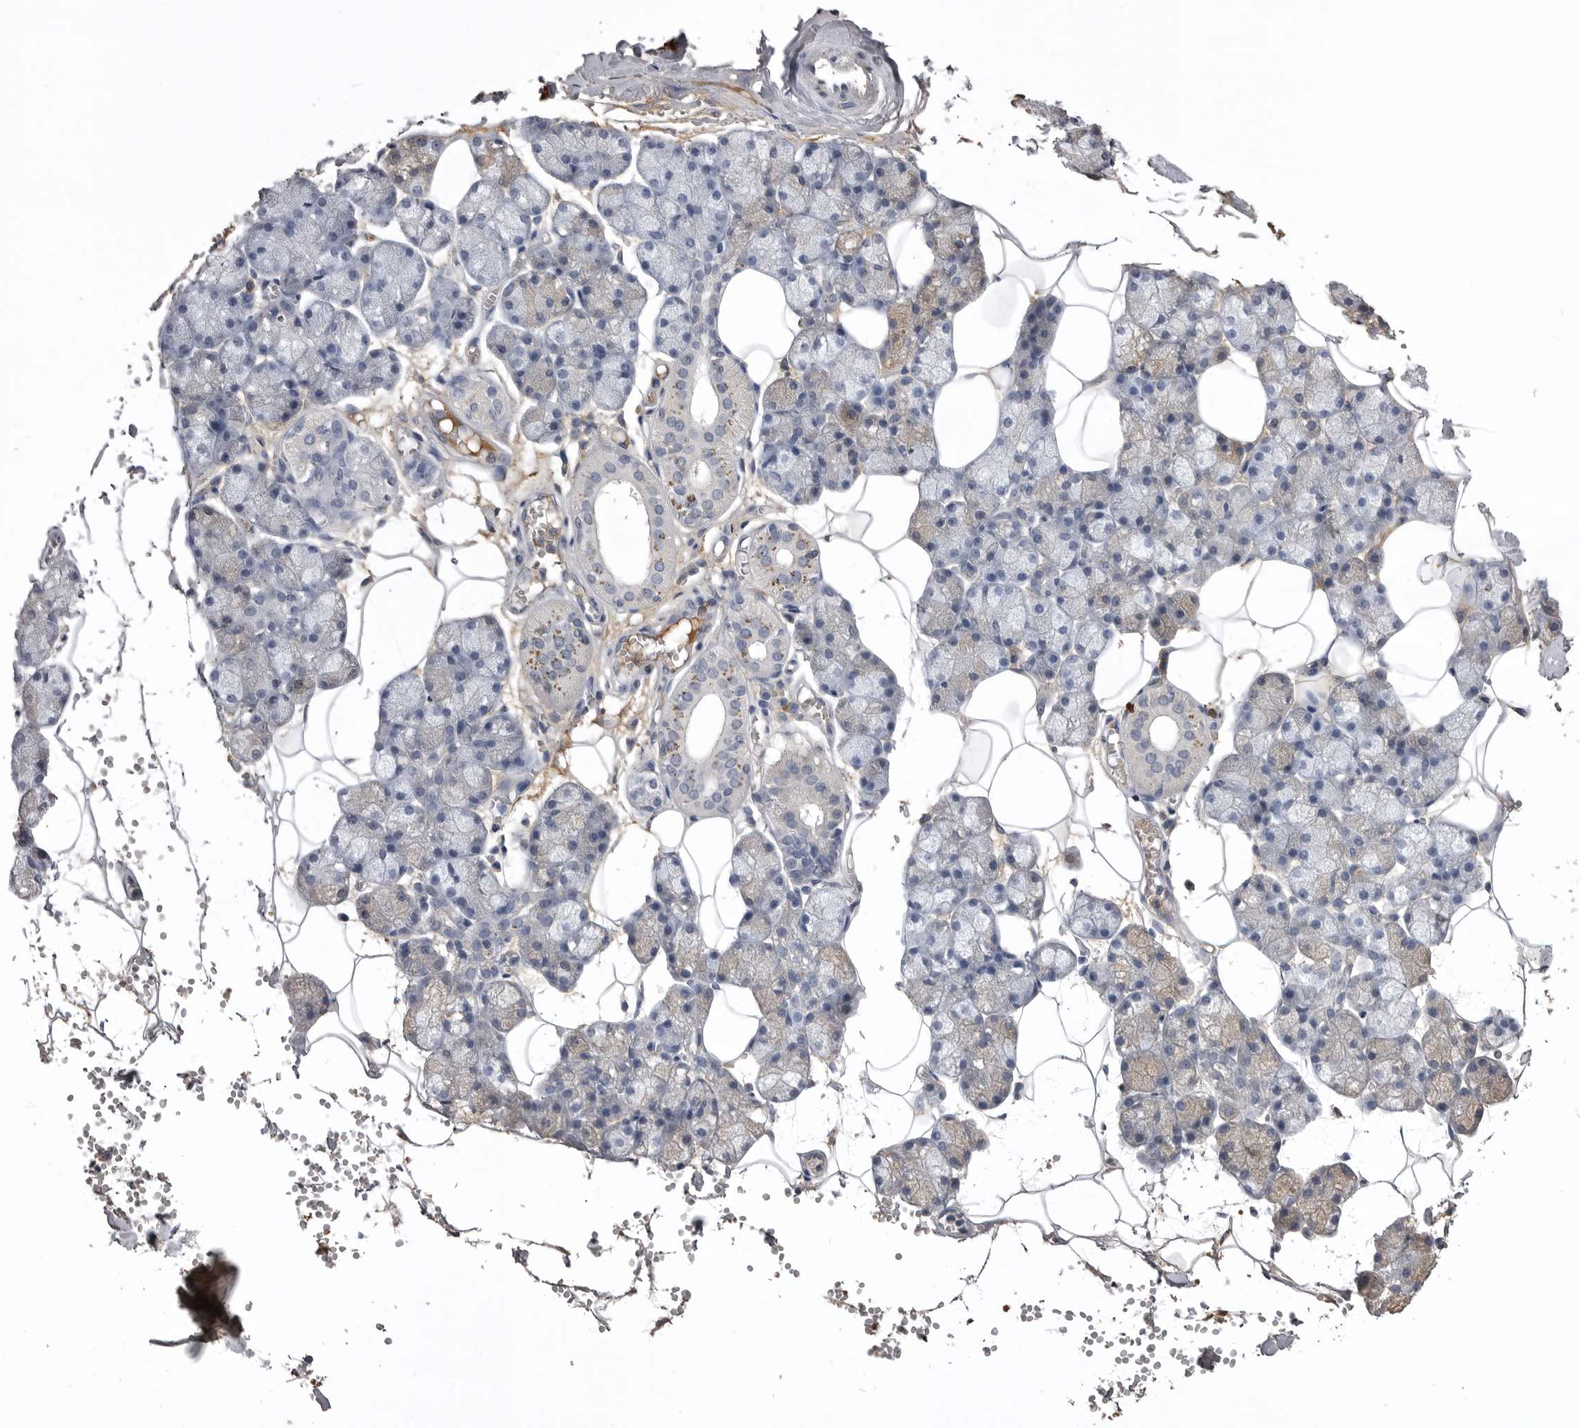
{"staining": {"intensity": "negative", "quantity": "none", "location": "none"}, "tissue": "salivary gland", "cell_type": "Glandular cells", "image_type": "normal", "snomed": [{"axis": "morphology", "description": "Normal tissue, NOS"}, {"axis": "topography", "description": "Salivary gland"}], "caption": "IHC of unremarkable salivary gland demonstrates no expression in glandular cells.", "gene": "AHSG", "patient": {"sex": "male", "age": 62}}